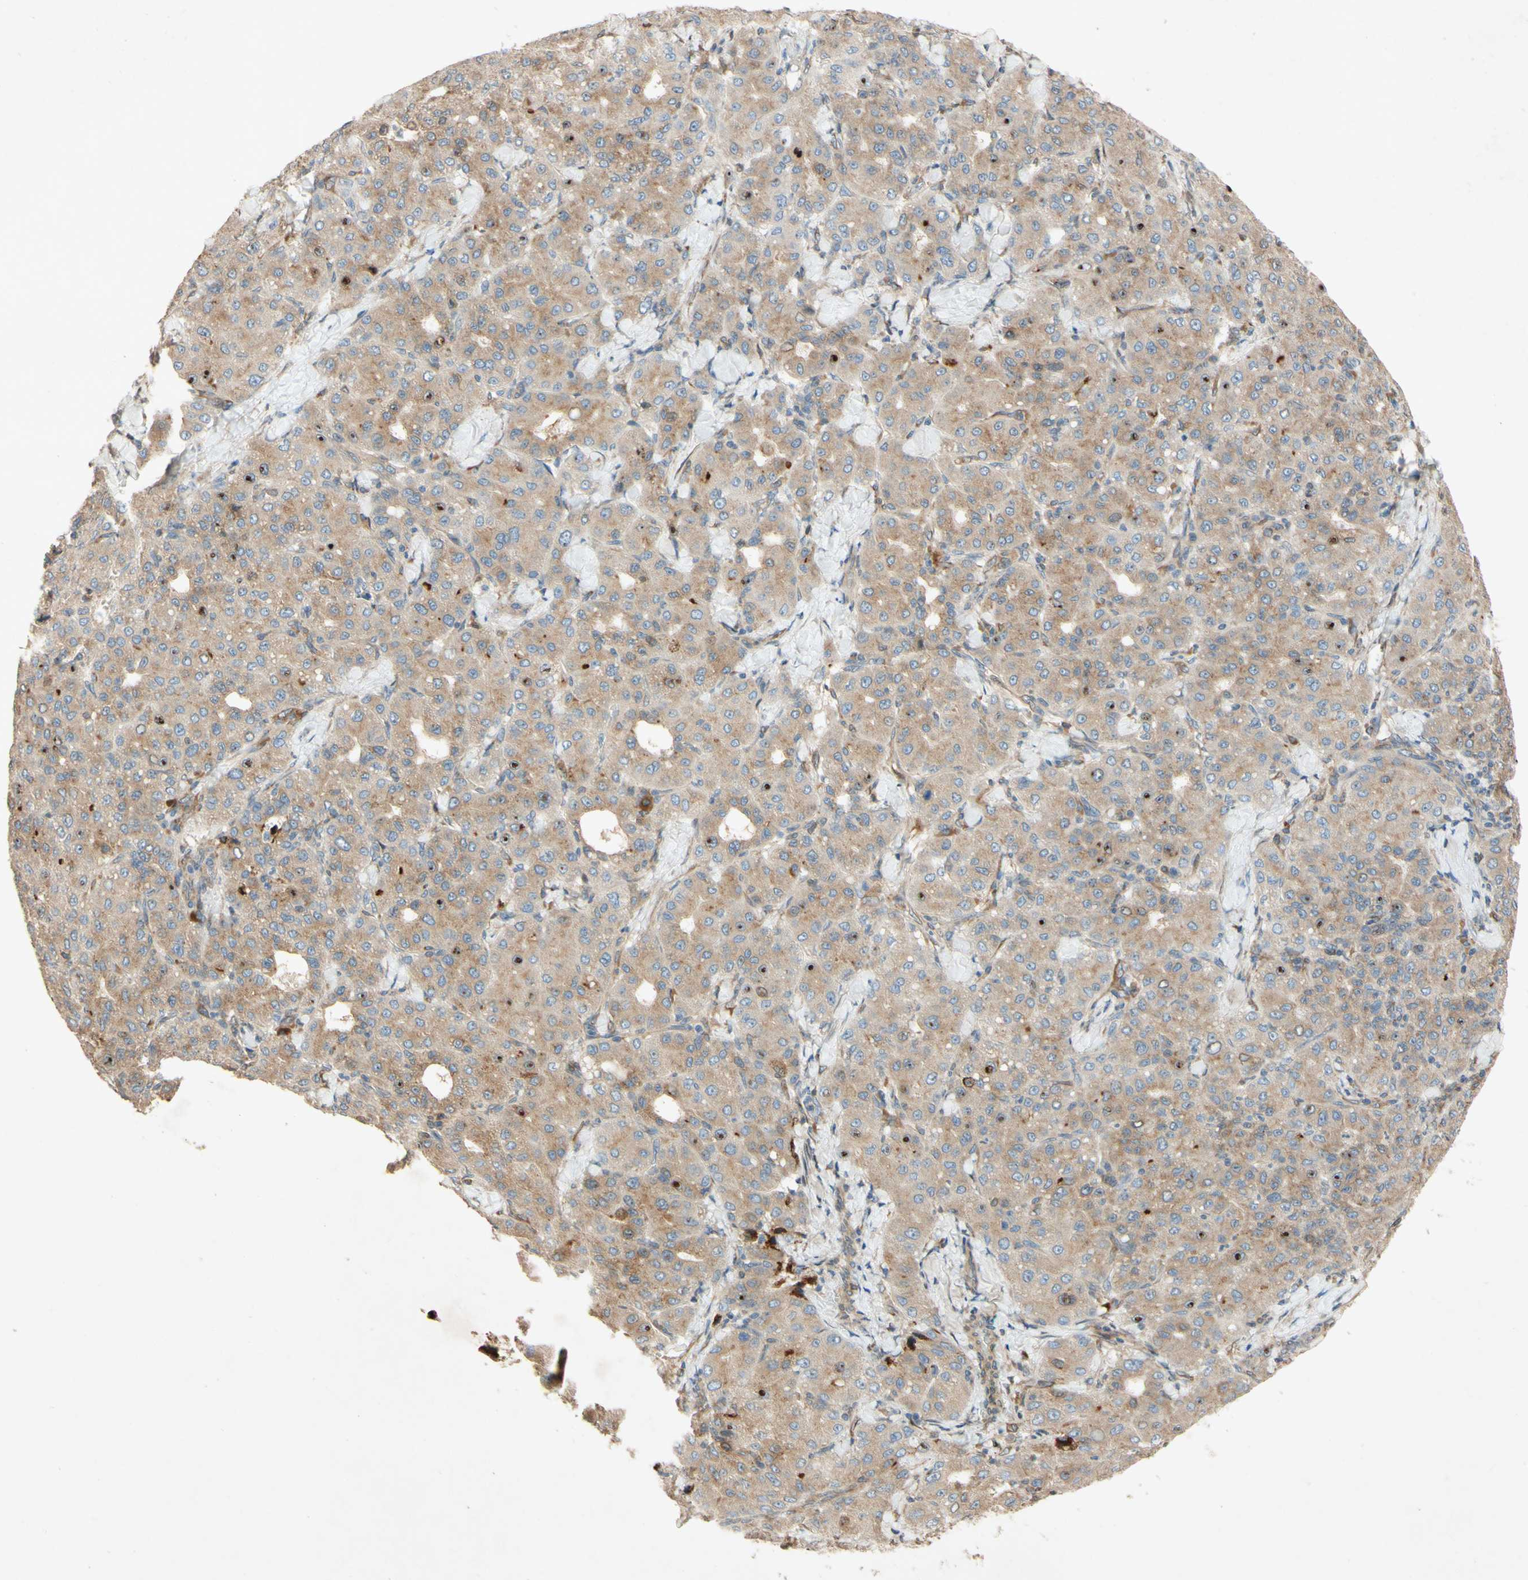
{"staining": {"intensity": "strong", "quantity": "<25%", "location": "cytoplasmic/membranous,nuclear"}, "tissue": "liver cancer", "cell_type": "Tumor cells", "image_type": "cancer", "snomed": [{"axis": "morphology", "description": "Carcinoma, Hepatocellular, NOS"}, {"axis": "topography", "description": "Liver"}], "caption": "Protein staining displays strong cytoplasmic/membranous and nuclear positivity in about <25% of tumor cells in liver cancer. Using DAB (brown) and hematoxylin (blue) stains, captured at high magnification using brightfield microscopy.", "gene": "PTPRU", "patient": {"sex": "male", "age": 65}}